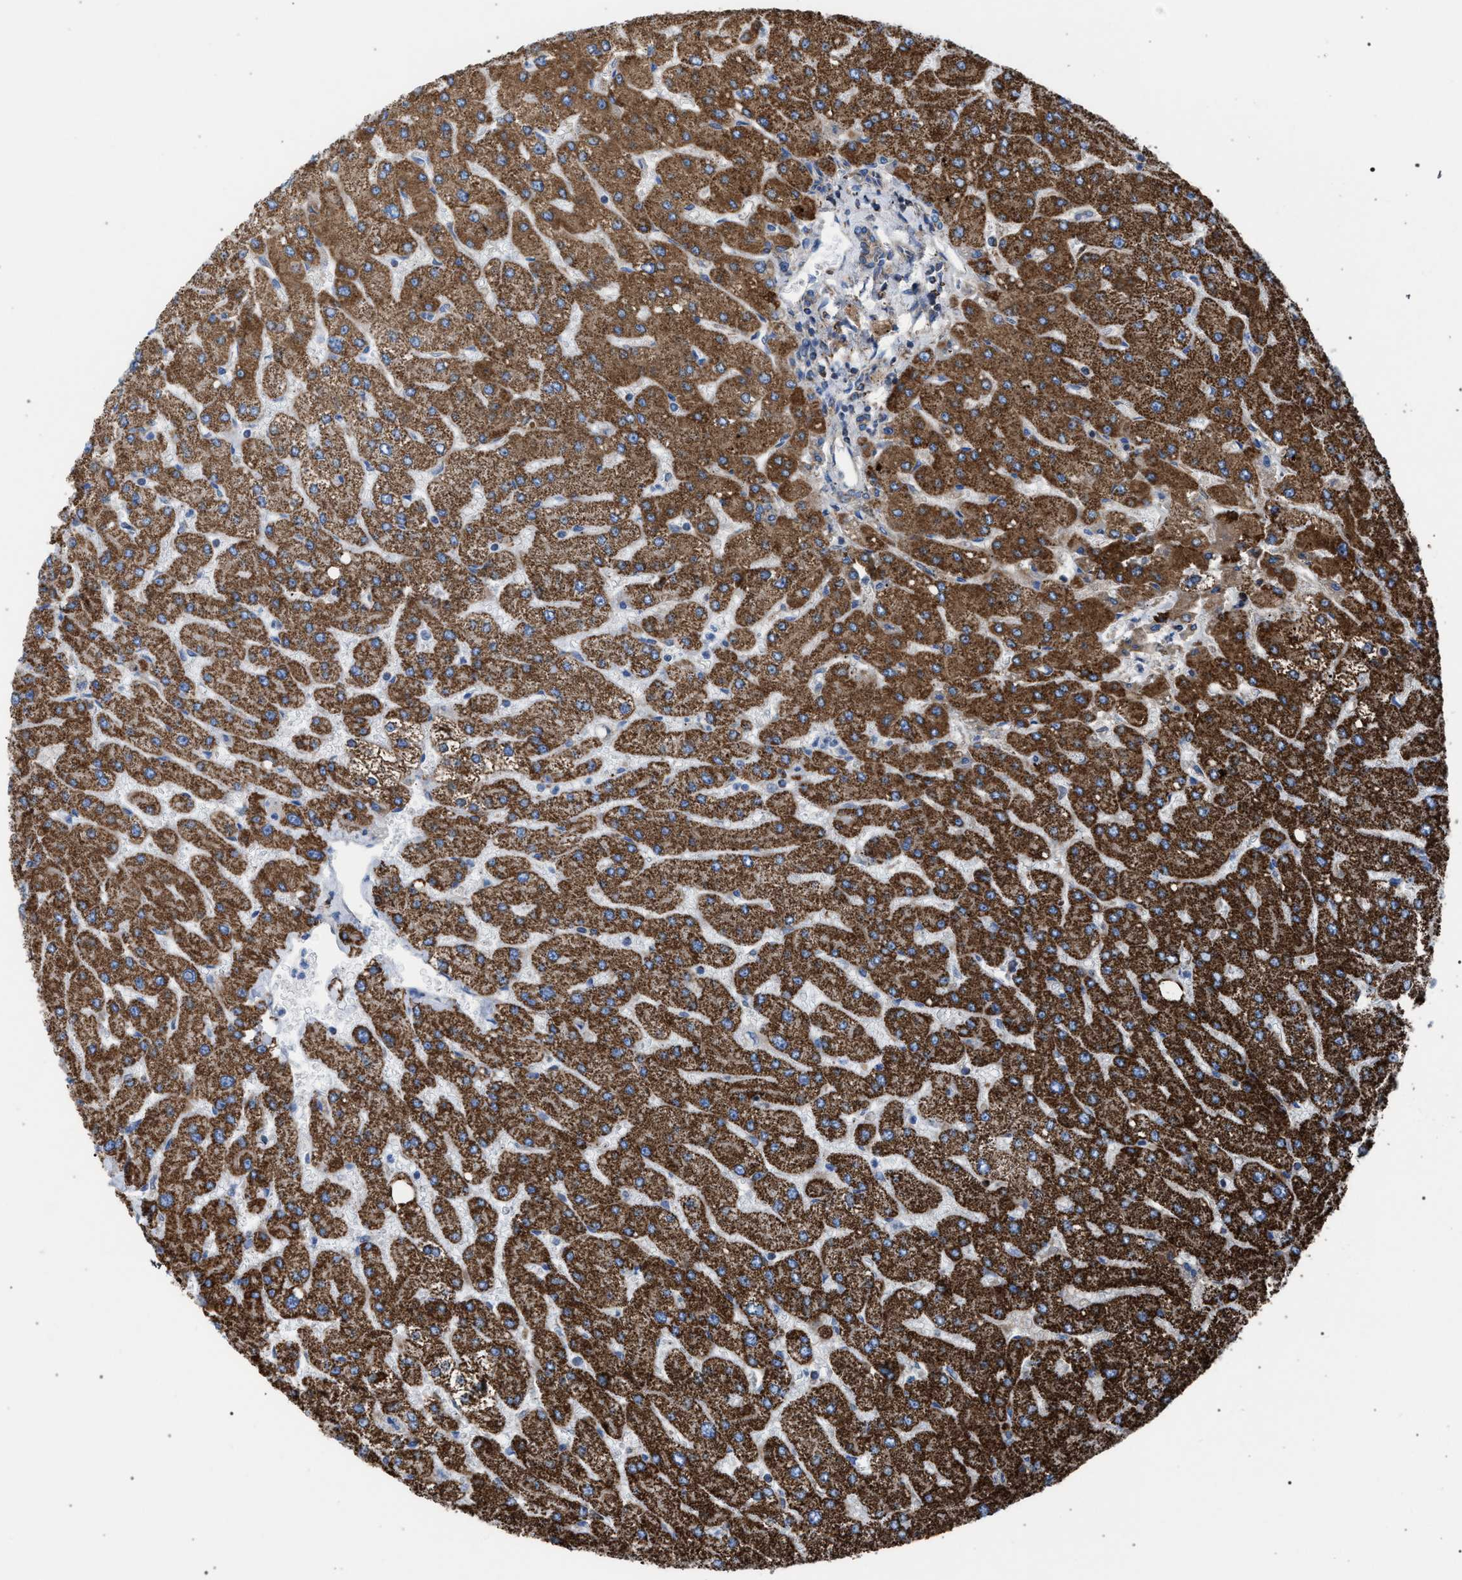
{"staining": {"intensity": "weak", "quantity": ">75%", "location": "cytoplasmic/membranous"}, "tissue": "liver", "cell_type": "Cholangiocytes", "image_type": "normal", "snomed": [{"axis": "morphology", "description": "Normal tissue, NOS"}, {"axis": "topography", "description": "Liver"}], "caption": "Immunohistochemistry (DAB) staining of normal human liver exhibits weak cytoplasmic/membranous protein expression in approximately >75% of cholangiocytes.", "gene": "VPS13A", "patient": {"sex": "male", "age": 55}}